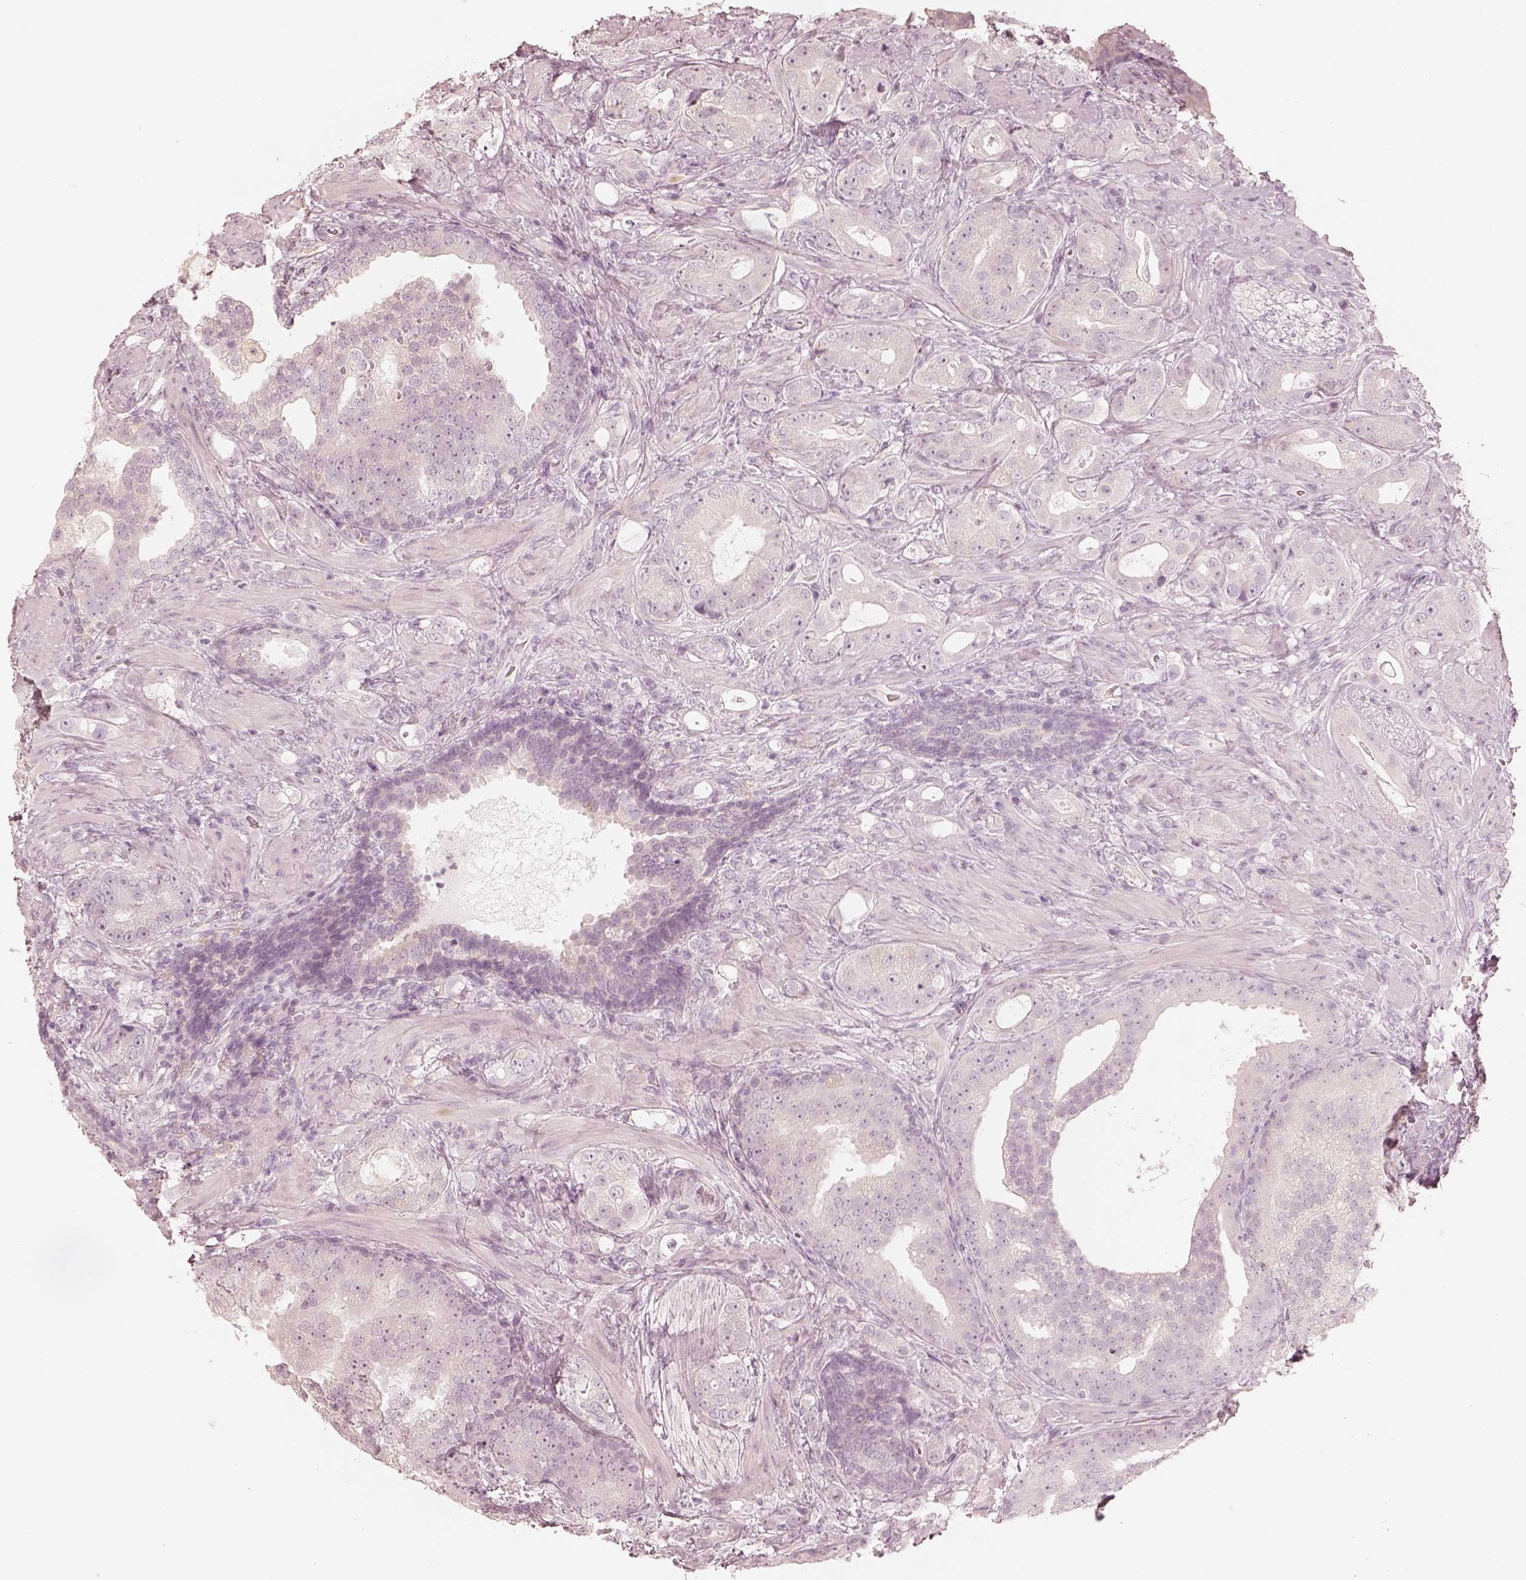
{"staining": {"intensity": "negative", "quantity": "none", "location": "none"}, "tissue": "prostate cancer", "cell_type": "Tumor cells", "image_type": "cancer", "snomed": [{"axis": "morphology", "description": "Adenocarcinoma, NOS"}, {"axis": "topography", "description": "Prostate"}], "caption": "This is a histopathology image of IHC staining of prostate adenocarcinoma, which shows no staining in tumor cells.", "gene": "CALR3", "patient": {"sex": "male", "age": 57}}